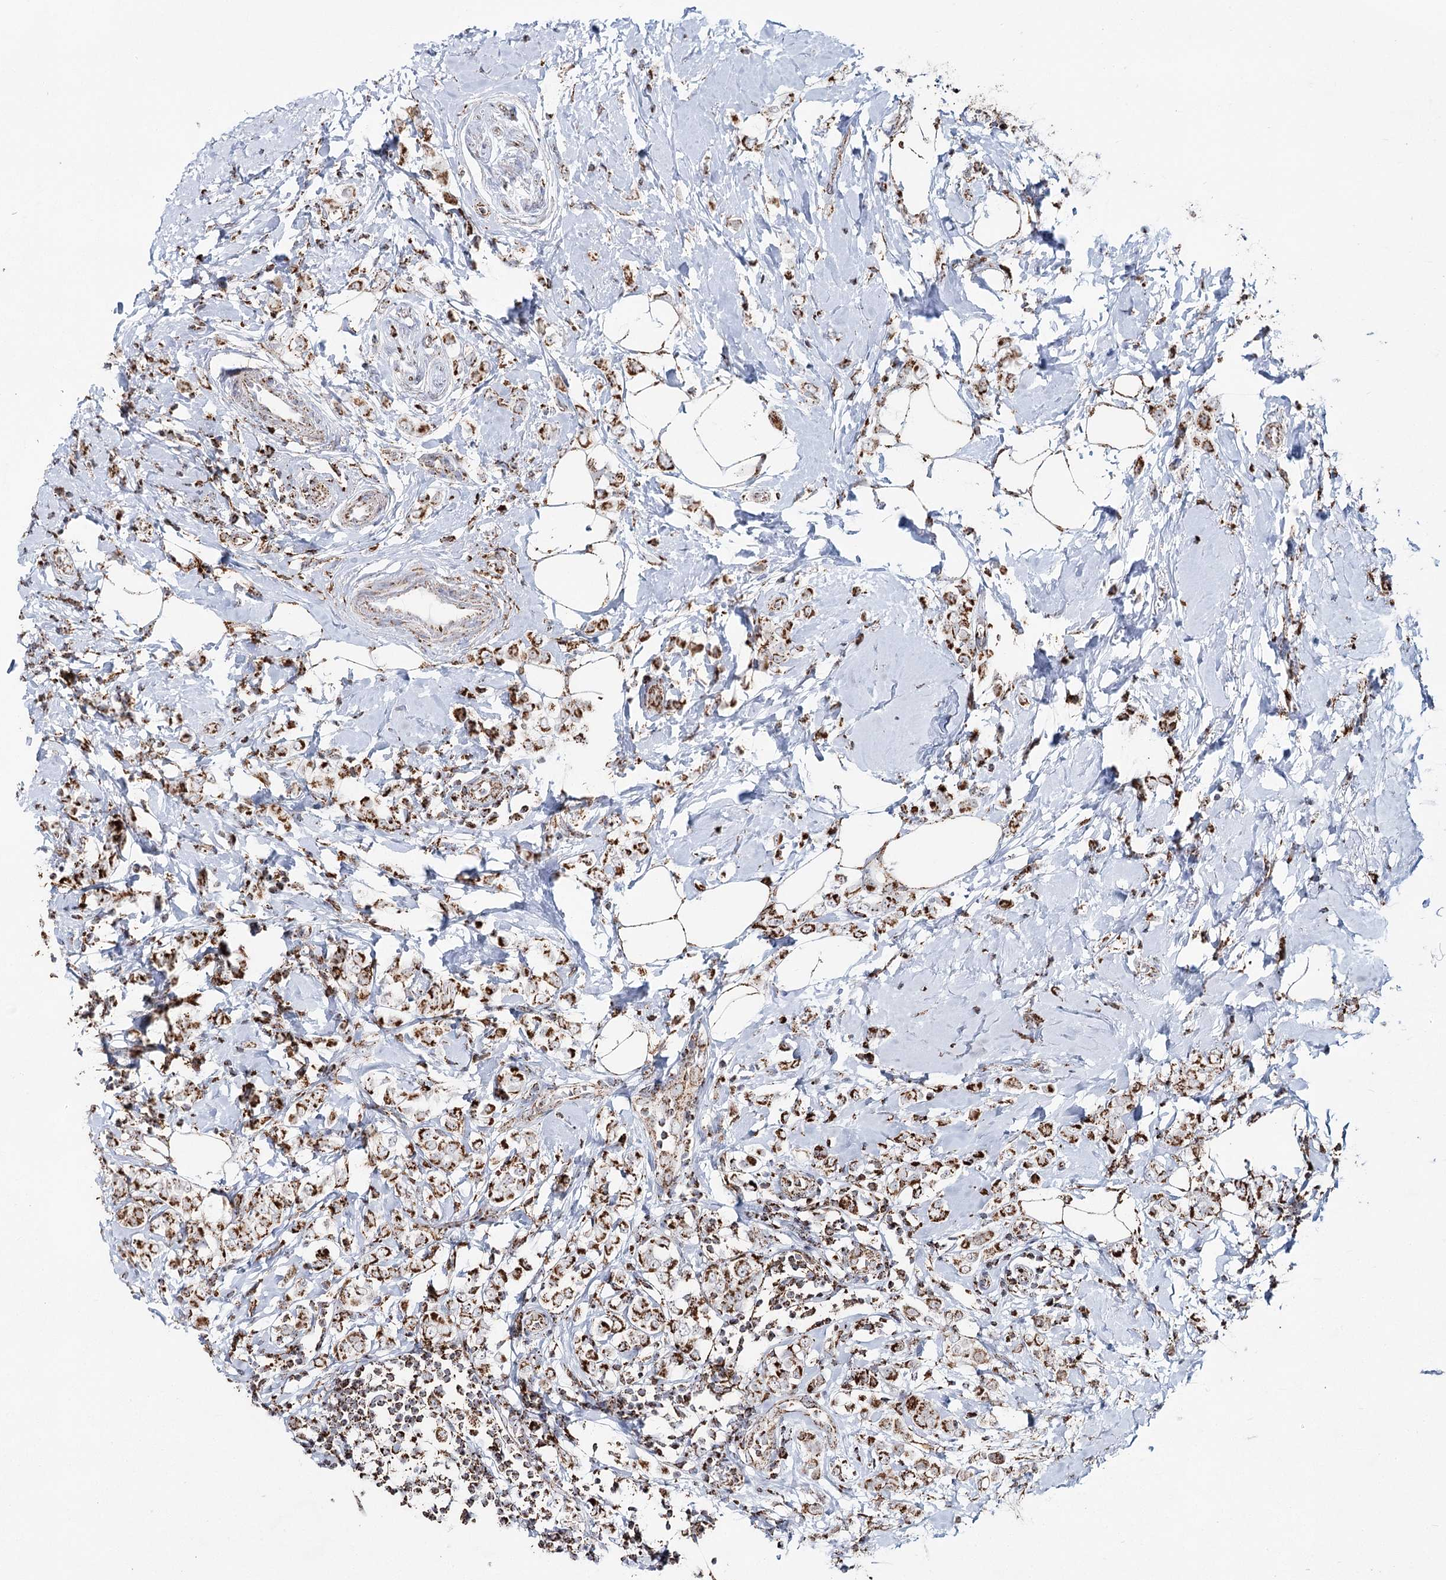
{"staining": {"intensity": "moderate", "quantity": ">75%", "location": "cytoplasmic/membranous"}, "tissue": "breast cancer", "cell_type": "Tumor cells", "image_type": "cancer", "snomed": [{"axis": "morphology", "description": "Lobular carcinoma"}, {"axis": "topography", "description": "Breast"}], "caption": "This is a micrograph of immunohistochemistry staining of breast cancer (lobular carcinoma), which shows moderate staining in the cytoplasmic/membranous of tumor cells.", "gene": "CWF19L1", "patient": {"sex": "female", "age": 47}}